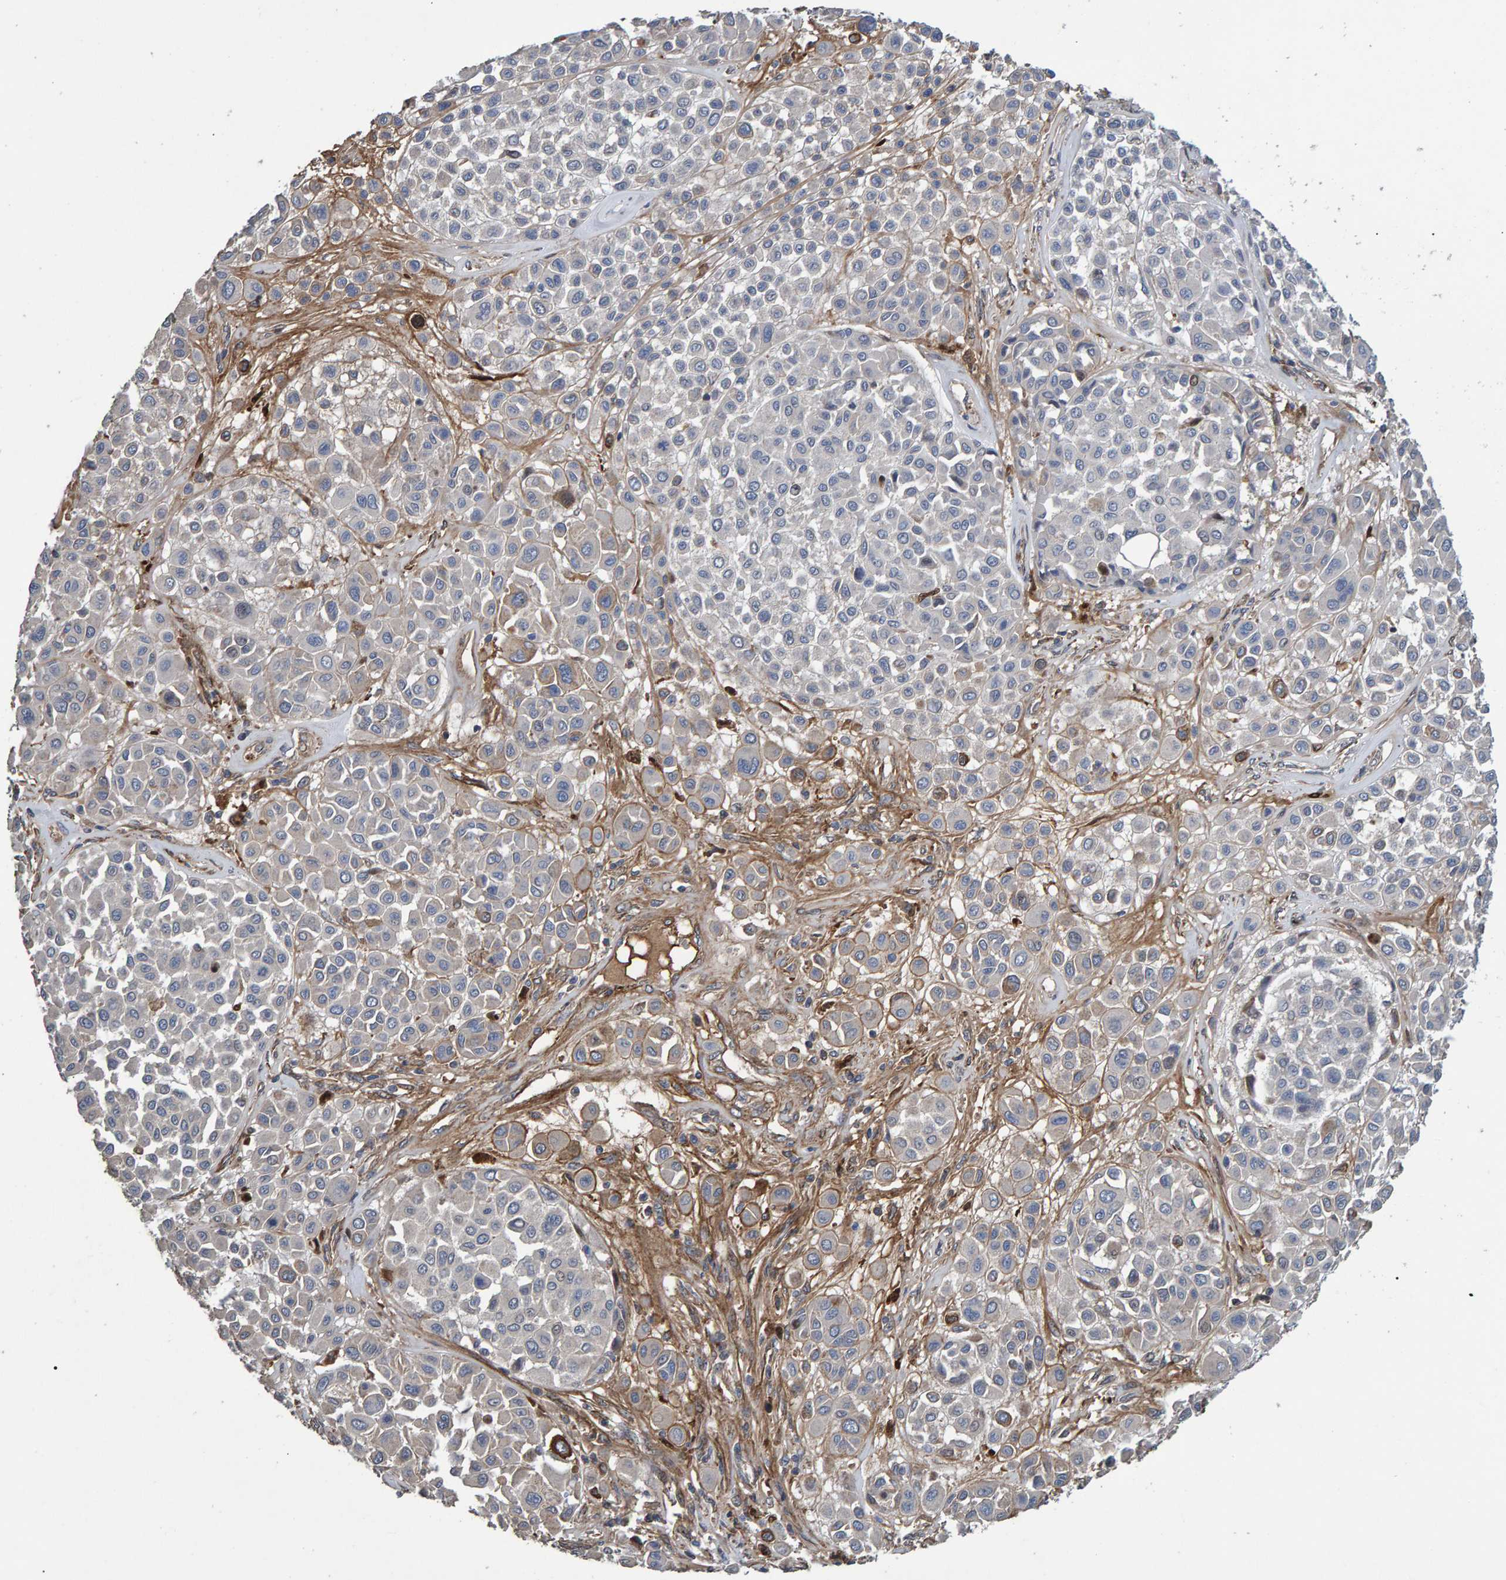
{"staining": {"intensity": "negative", "quantity": "none", "location": "none"}, "tissue": "melanoma", "cell_type": "Tumor cells", "image_type": "cancer", "snomed": [{"axis": "morphology", "description": "Malignant melanoma, Metastatic site"}, {"axis": "topography", "description": "Soft tissue"}], "caption": "Immunohistochemical staining of human melanoma exhibits no significant positivity in tumor cells.", "gene": "SLIT2", "patient": {"sex": "male", "age": 41}}